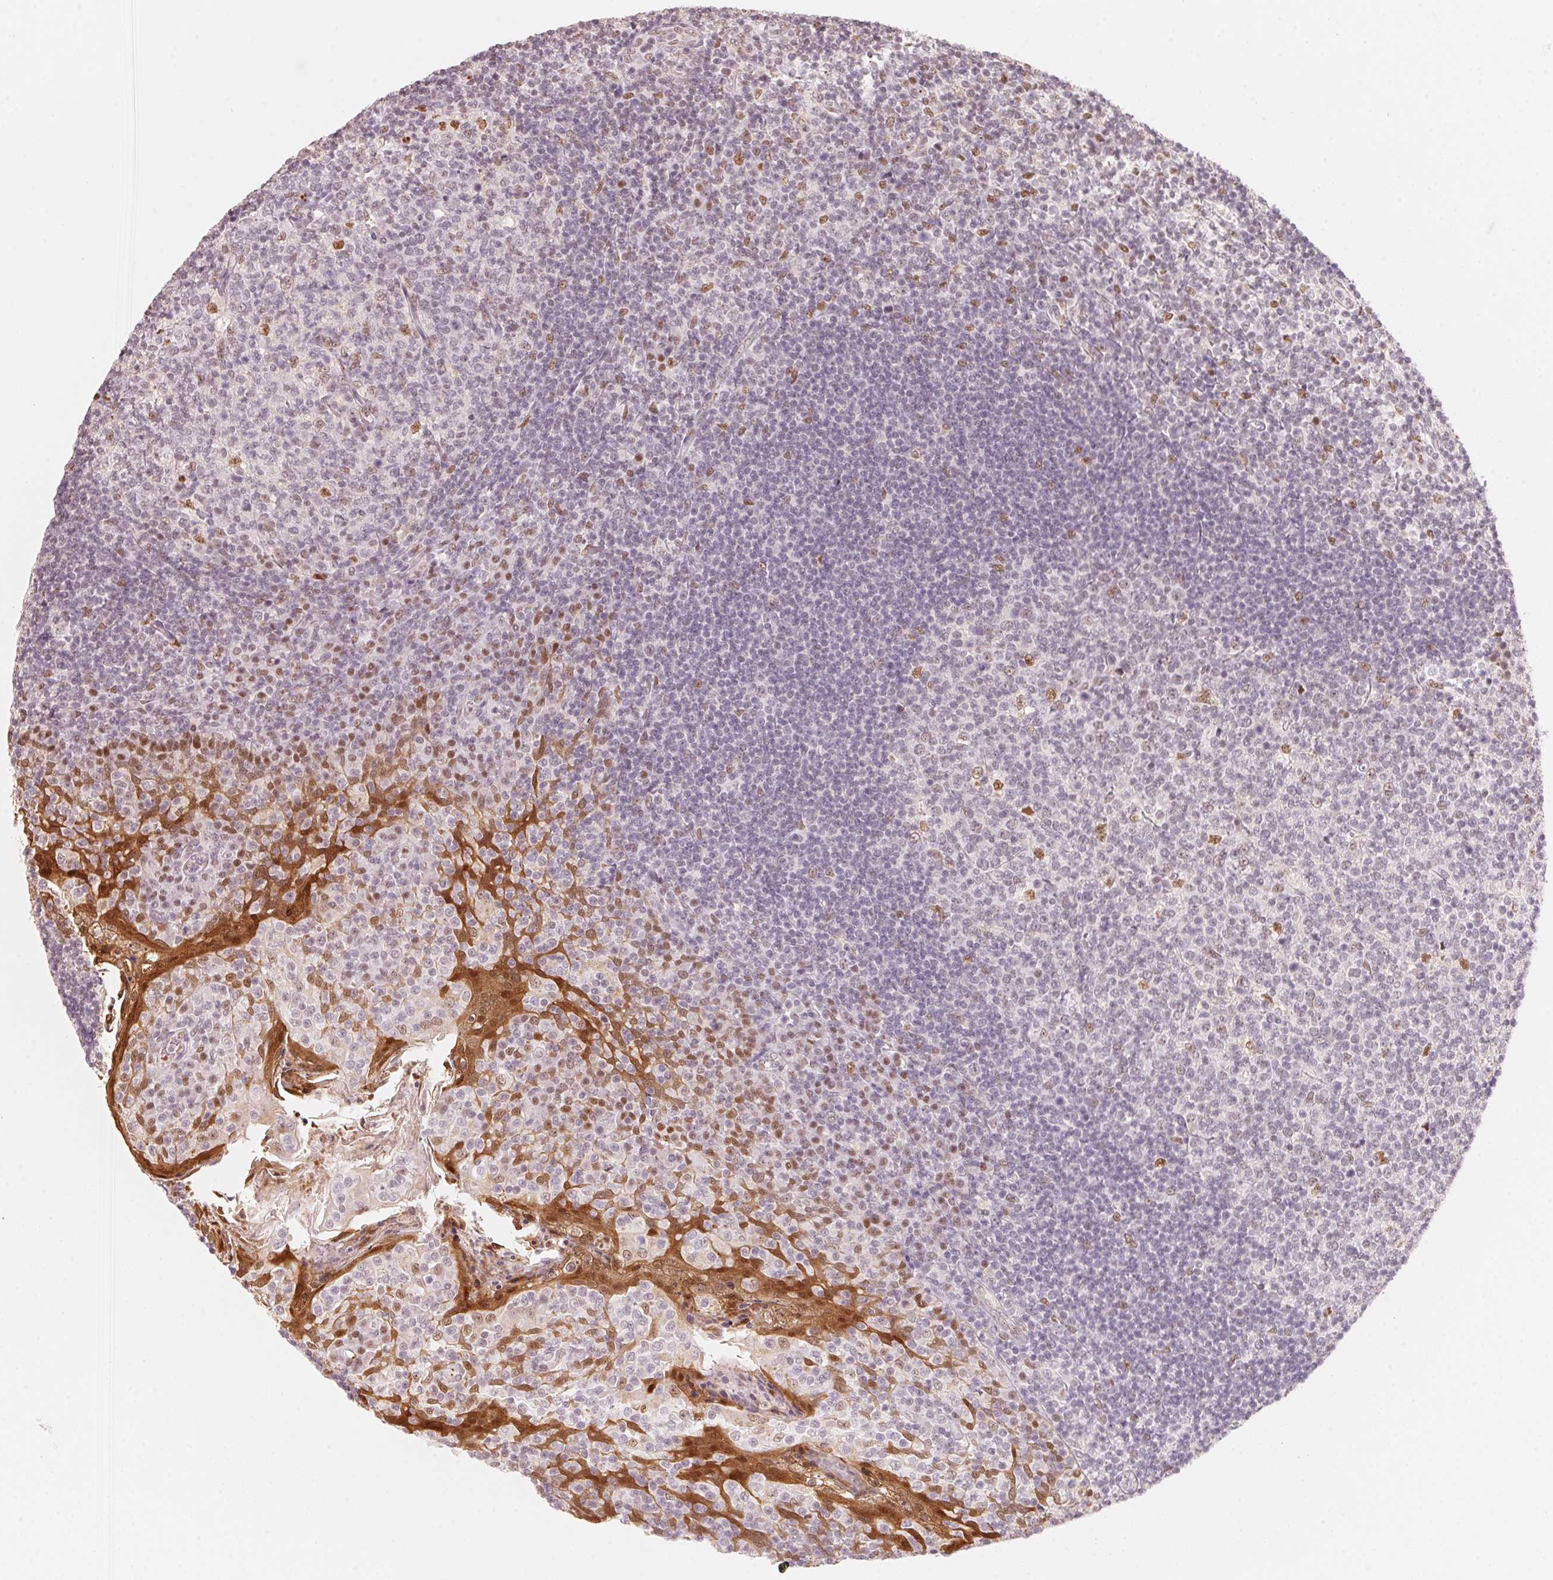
{"staining": {"intensity": "moderate", "quantity": "<25%", "location": "nuclear"}, "tissue": "tonsil", "cell_type": "Germinal center cells", "image_type": "normal", "snomed": [{"axis": "morphology", "description": "Normal tissue, NOS"}, {"axis": "topography", "description": "Tonsil"}], "caption": "Immunohistochemical staining of benign human tonsil reveals low levels of moderate nuclear expression in about <25% of germinal center cells.", "gene": "ARHGAP22", "patient": {"sex": "female", "age": 10}}